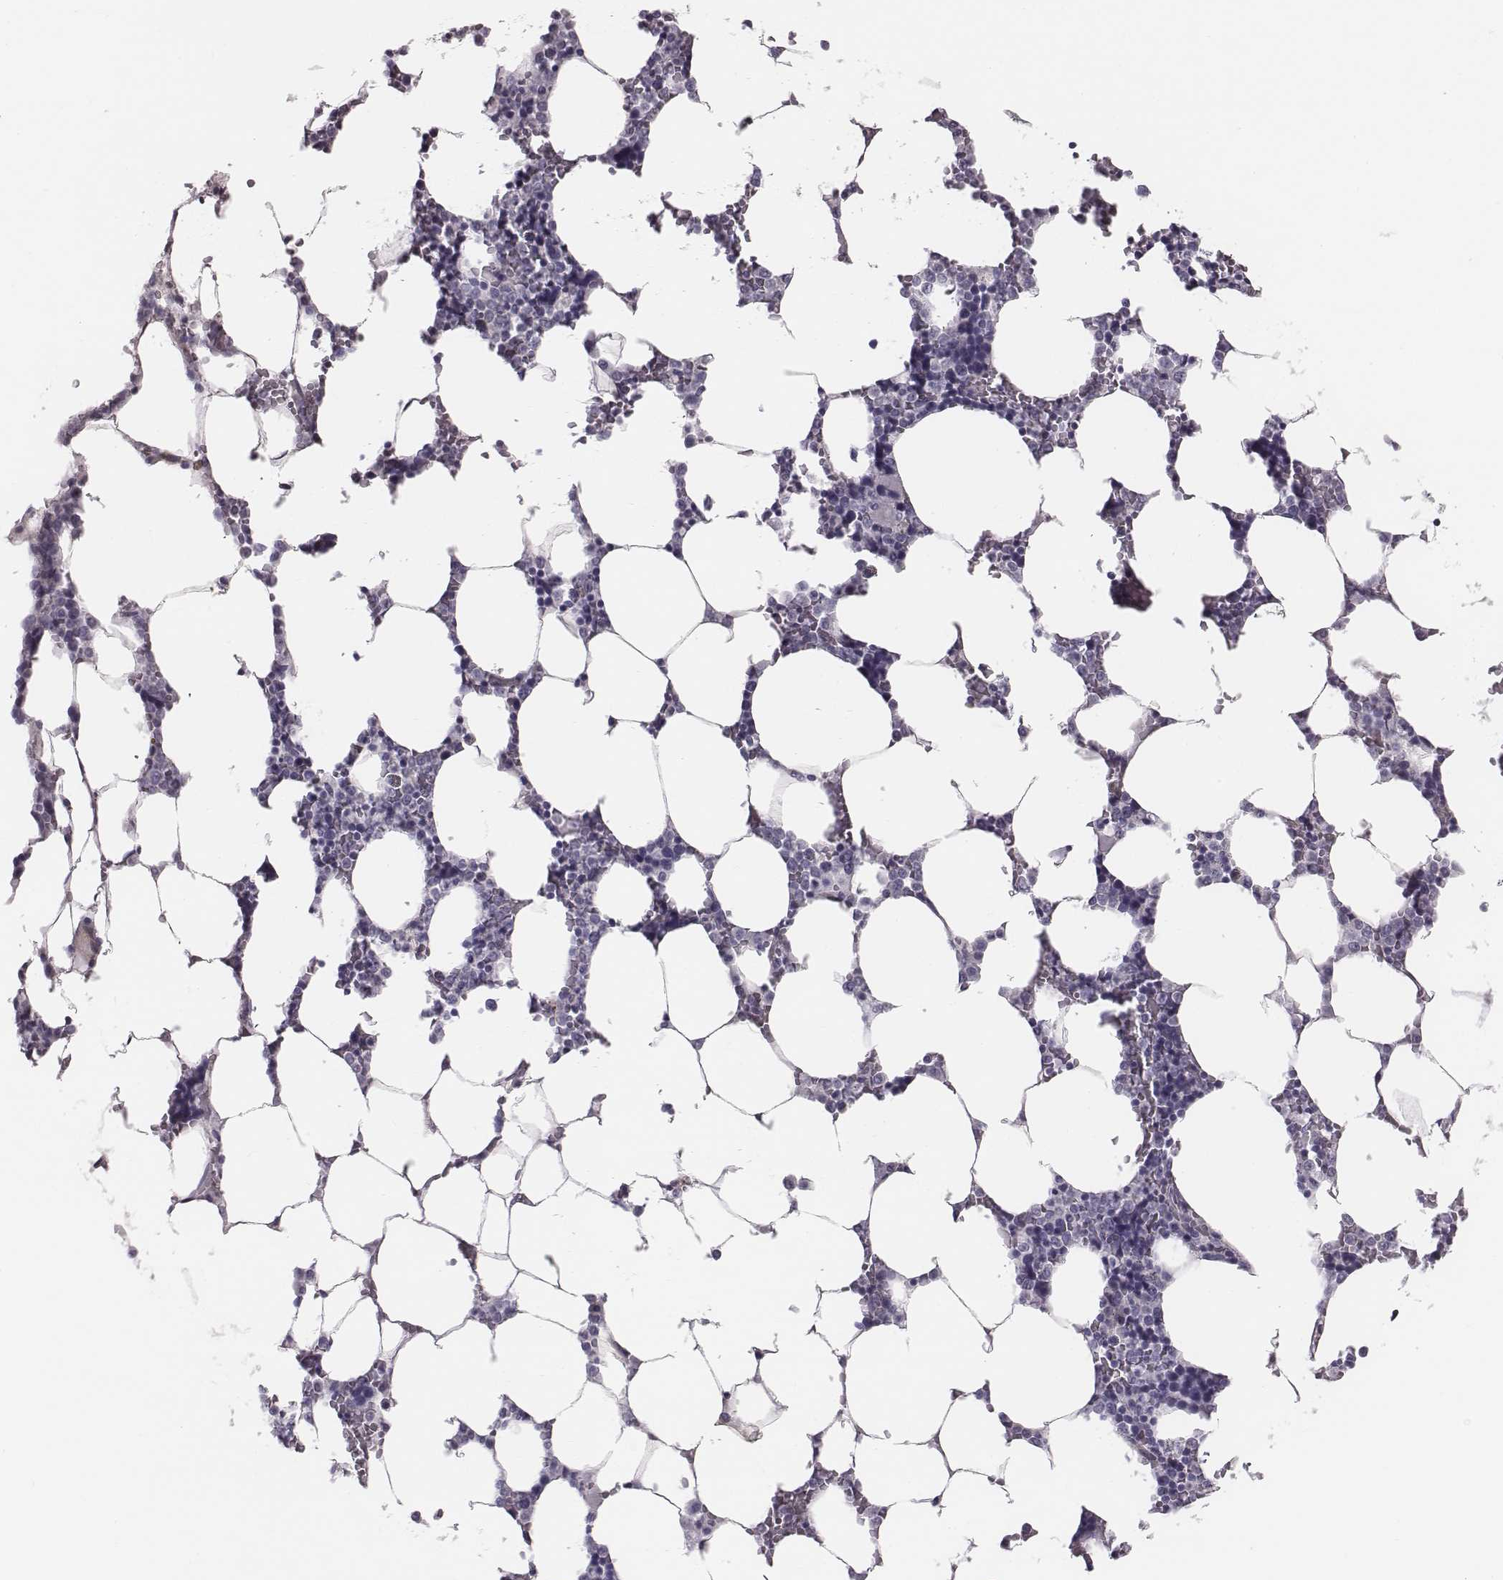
{"staining": {"intensity": "negative", "quantity": "none", "location": "none"}, "tissue": "bone marrow", "cell_type": "Hematopoietic cells", "image_type": "normal", "snomed": [{"axis": "morphology", "description": "Normal tissue, NOS"}, {"axis": "topography", "description": "Bone marrow"}], "caption": "High magnification brightfield microscopy of unremarkable bone marrow stained with DAB (brown) and counterstained with hematoxylin (blue): hematopoietic cells show no significant positivity.", "gene": "CACNG4", "patient": {"sex": "female", "age": 52}}